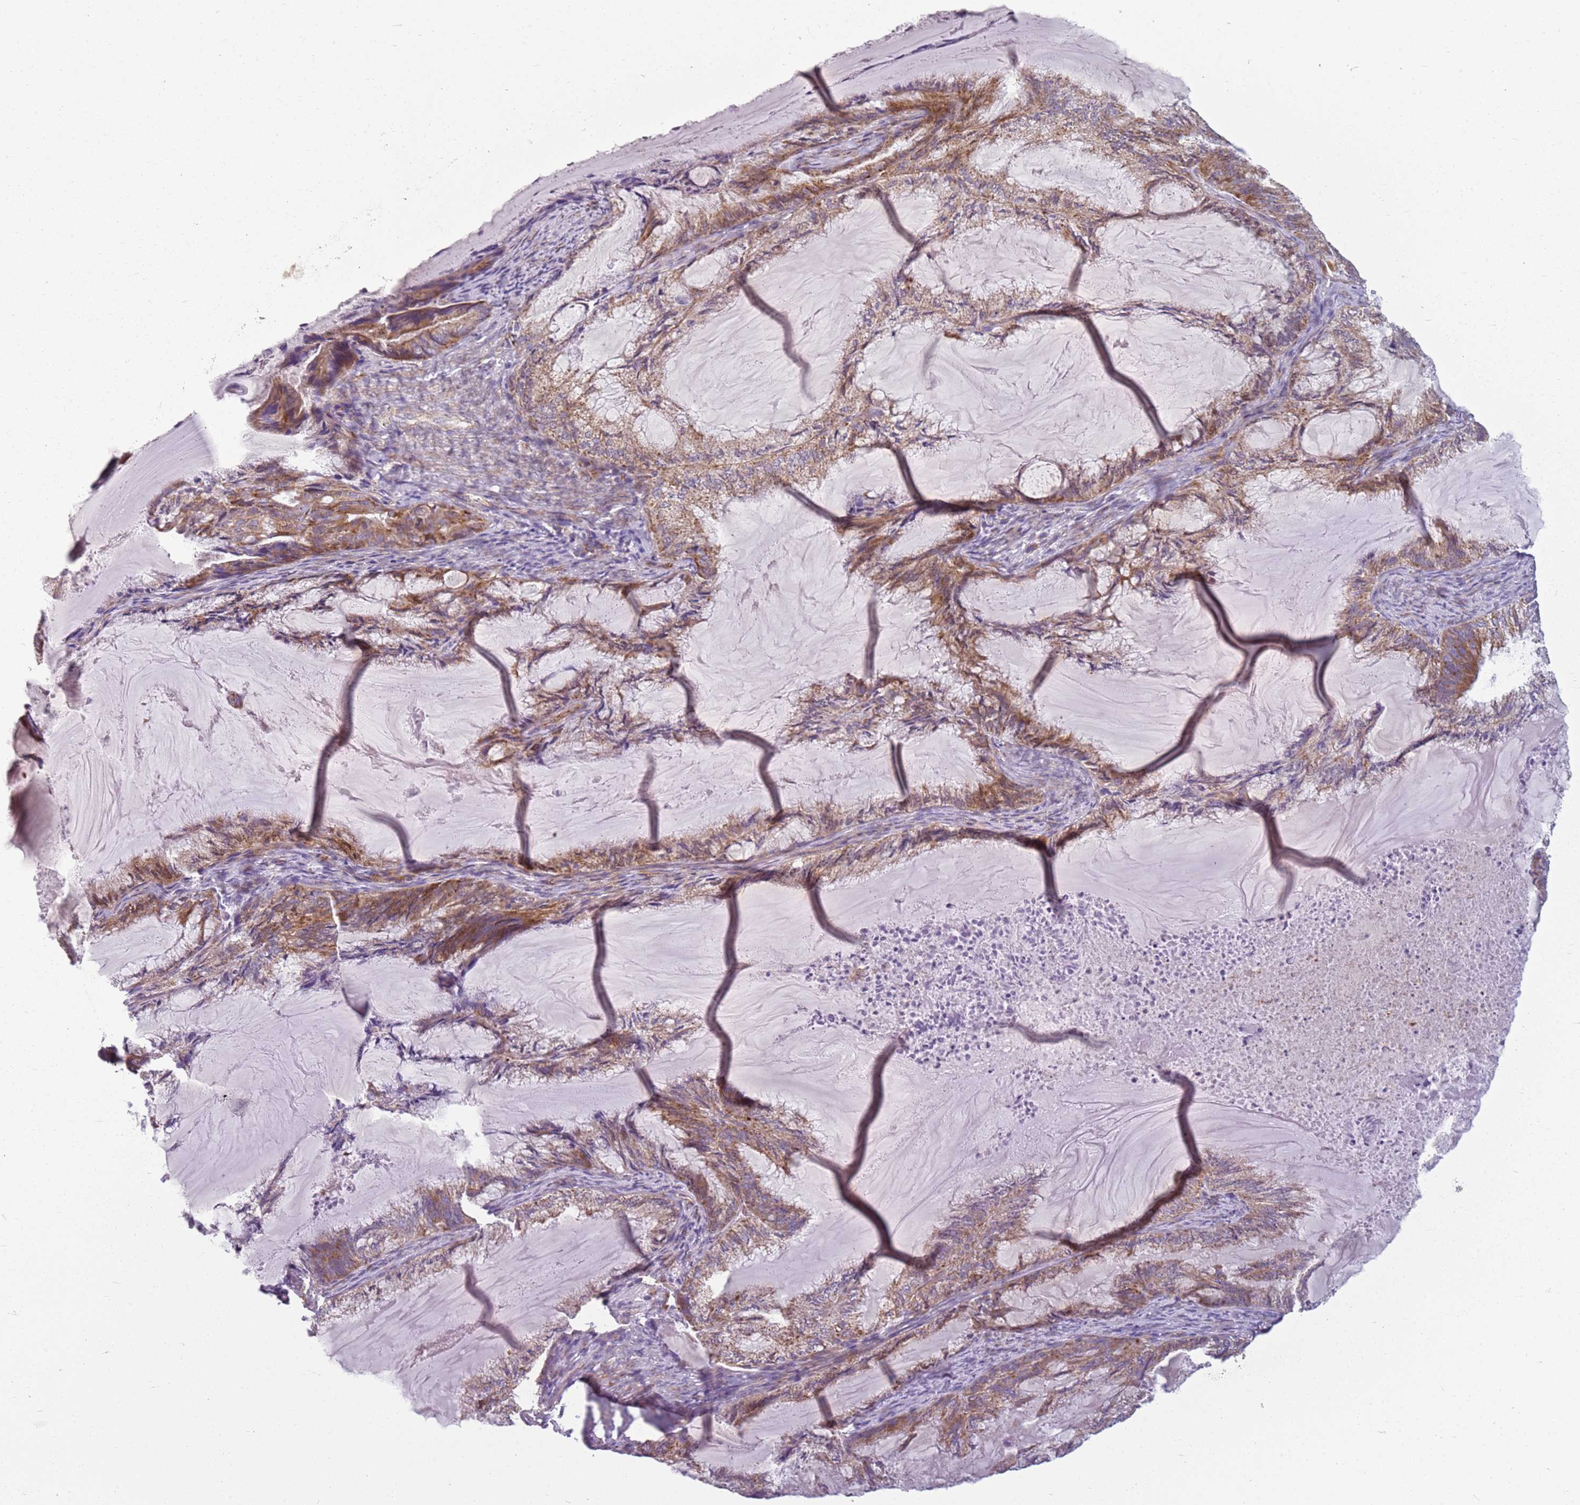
{"staining": {"intensity": "moderate", "quantity": ">75%", "location": "cytoplasmic/membranous"}, "tissue": "endometrial cancer", "cell_type": "Tumor cells", "image_type": "cancer", "snomed": [{"axis": "morphology", "description": "Adenocarcinoma, NOS"}, {"axis": "topography", "description": "Endometrium"}], "caption": "Protein staining by immunohistochemistry reveals moderate cytoplasmic/membranous positivity in approximately >75% of tumor cells in endometrial adenocarcinoma.", "gene": "TMEM200C", "patient": {"sex": "female", "age": 86}}